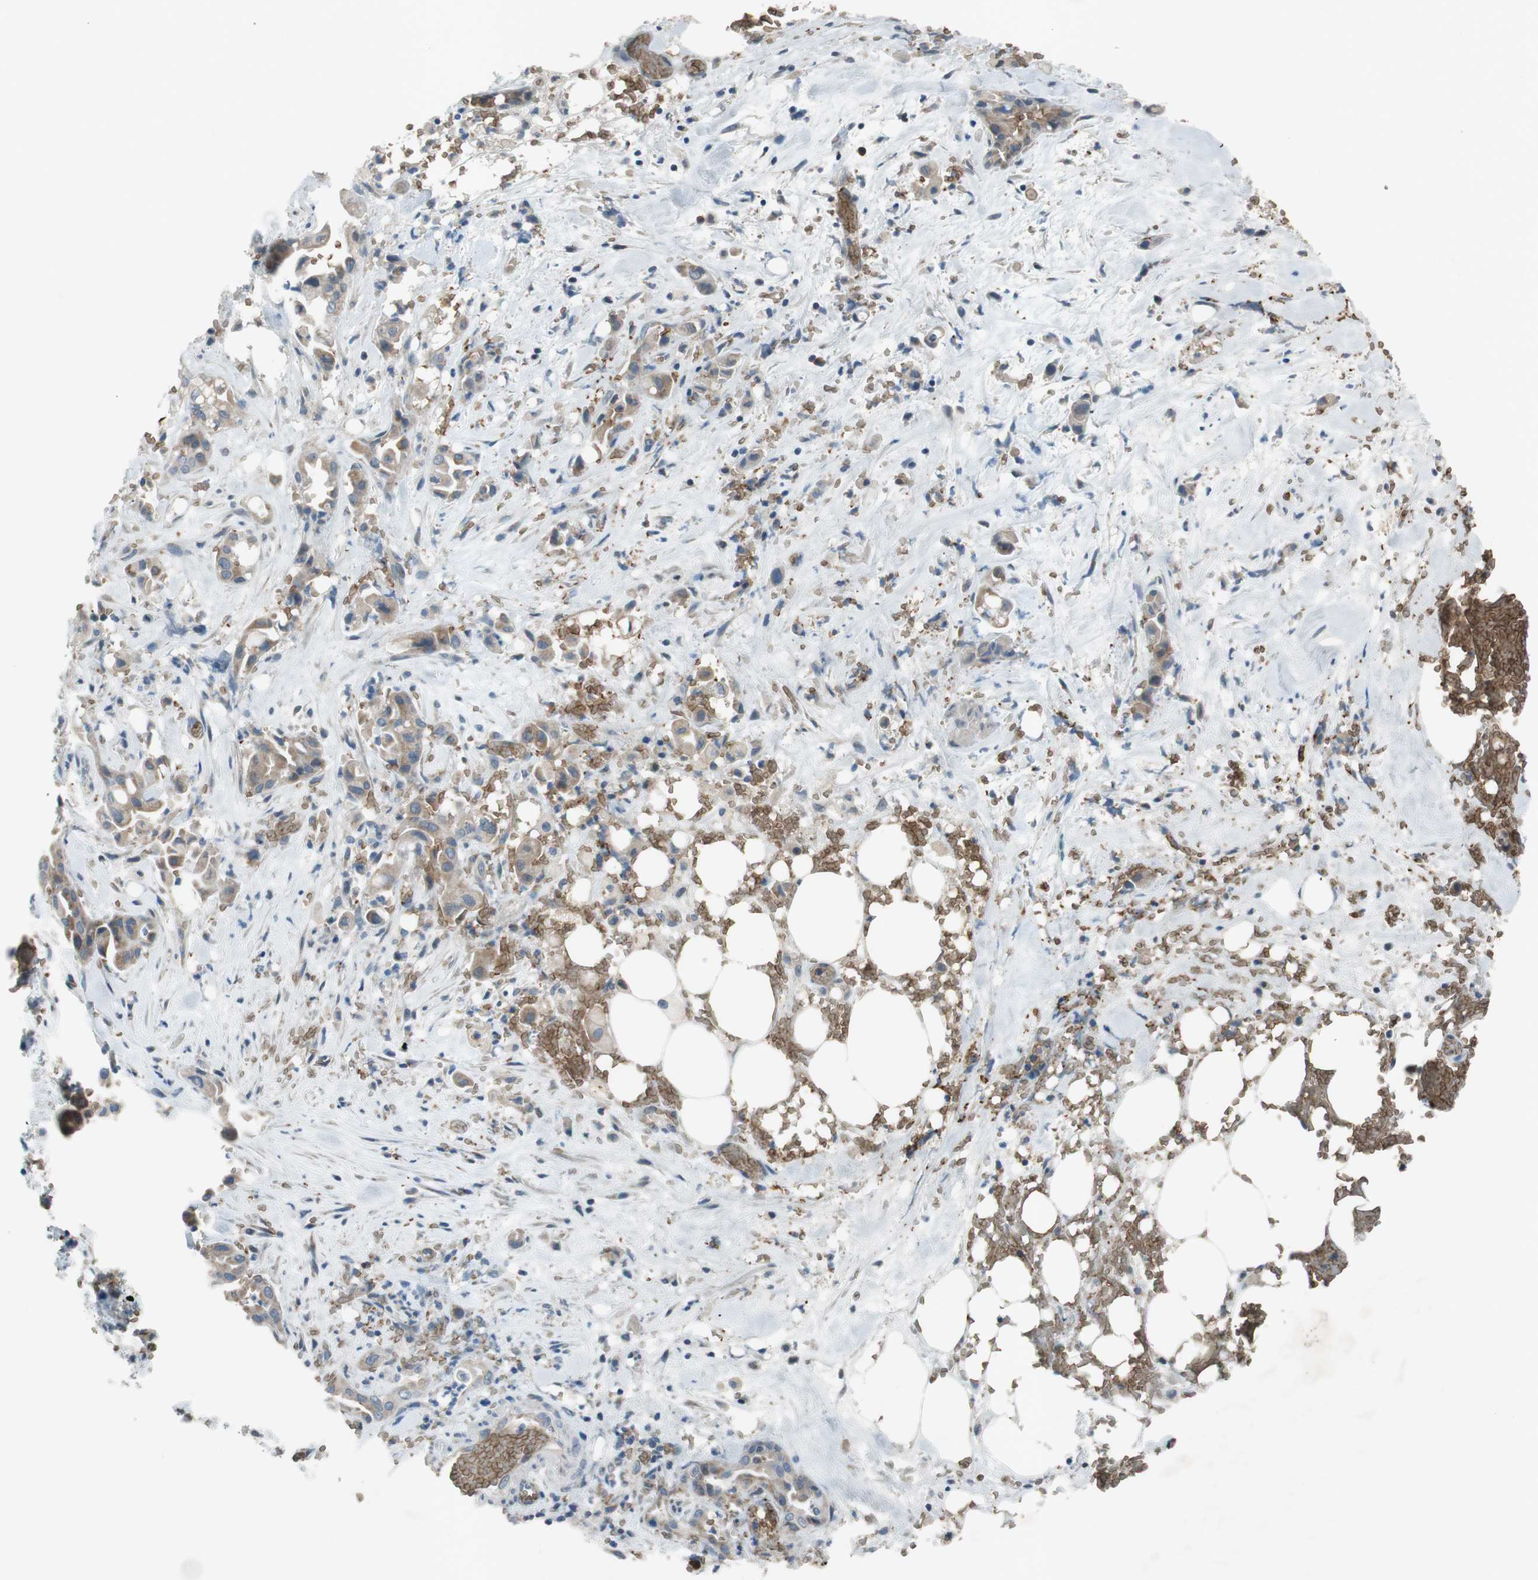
{"staining": {"intensity": "weak", "quantity": ">75%", "location": "cytoplasmic/membranous"}, "tissue": "liver cancer", "cell_type": "Tumor cells", "image_type": "cancer", "snomed": [{"axis": "morphology", "description": "Cholangiocarcinoma"}, {"axis": "topography", "description": "Liver"}], "caption": "A photomicrograph showing weak cytoplasmic/membranous staining in approximately >75% of tumor cells in cholangiocarcinoma (liver), as visualized by brown immunohistochemical staining.", "gene": "GYPC", "patient": {"sex": "female", "age": 68}}